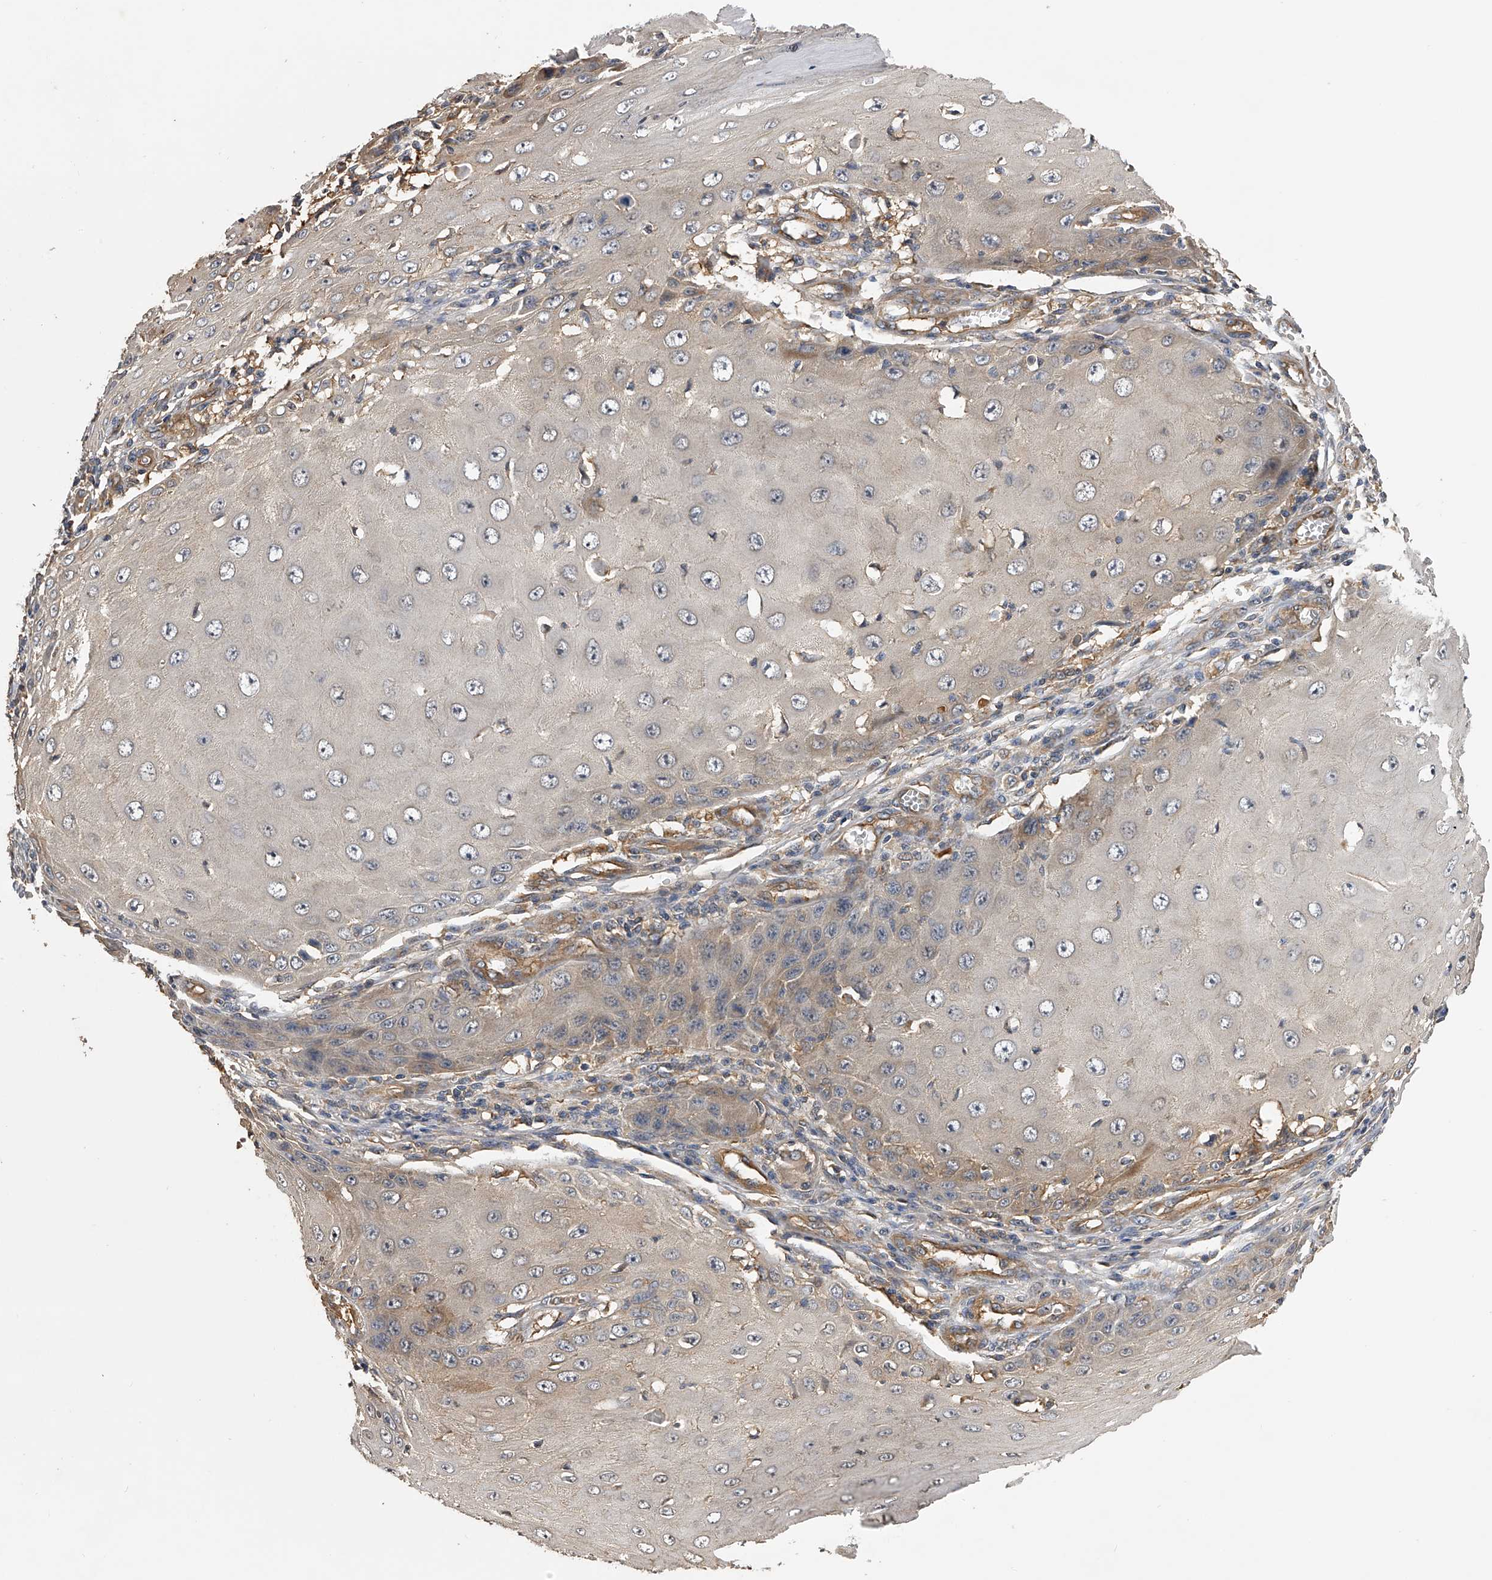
{"staining": {"intensity": "moderate", "quantity": "<25%", "location": "cytoplasmic/membranous"}, "tissue": "skin cancer", "cell_type": "Tumor cells", "image_type": "cancer", "snomed": [{"axis": "morphology", "description": "Squamous cell carcinoma, NOS"}, {"axis": "topography", "description": "Skin"}], "caption": "This is an image of immunohistochemistry (IHC) staining of skin cancer, which shows moderate expression in the cytoplasmic/membranous of tumor cells.", "gene": "PTPRA", "patient": {"sex": "female", "age": 73}}